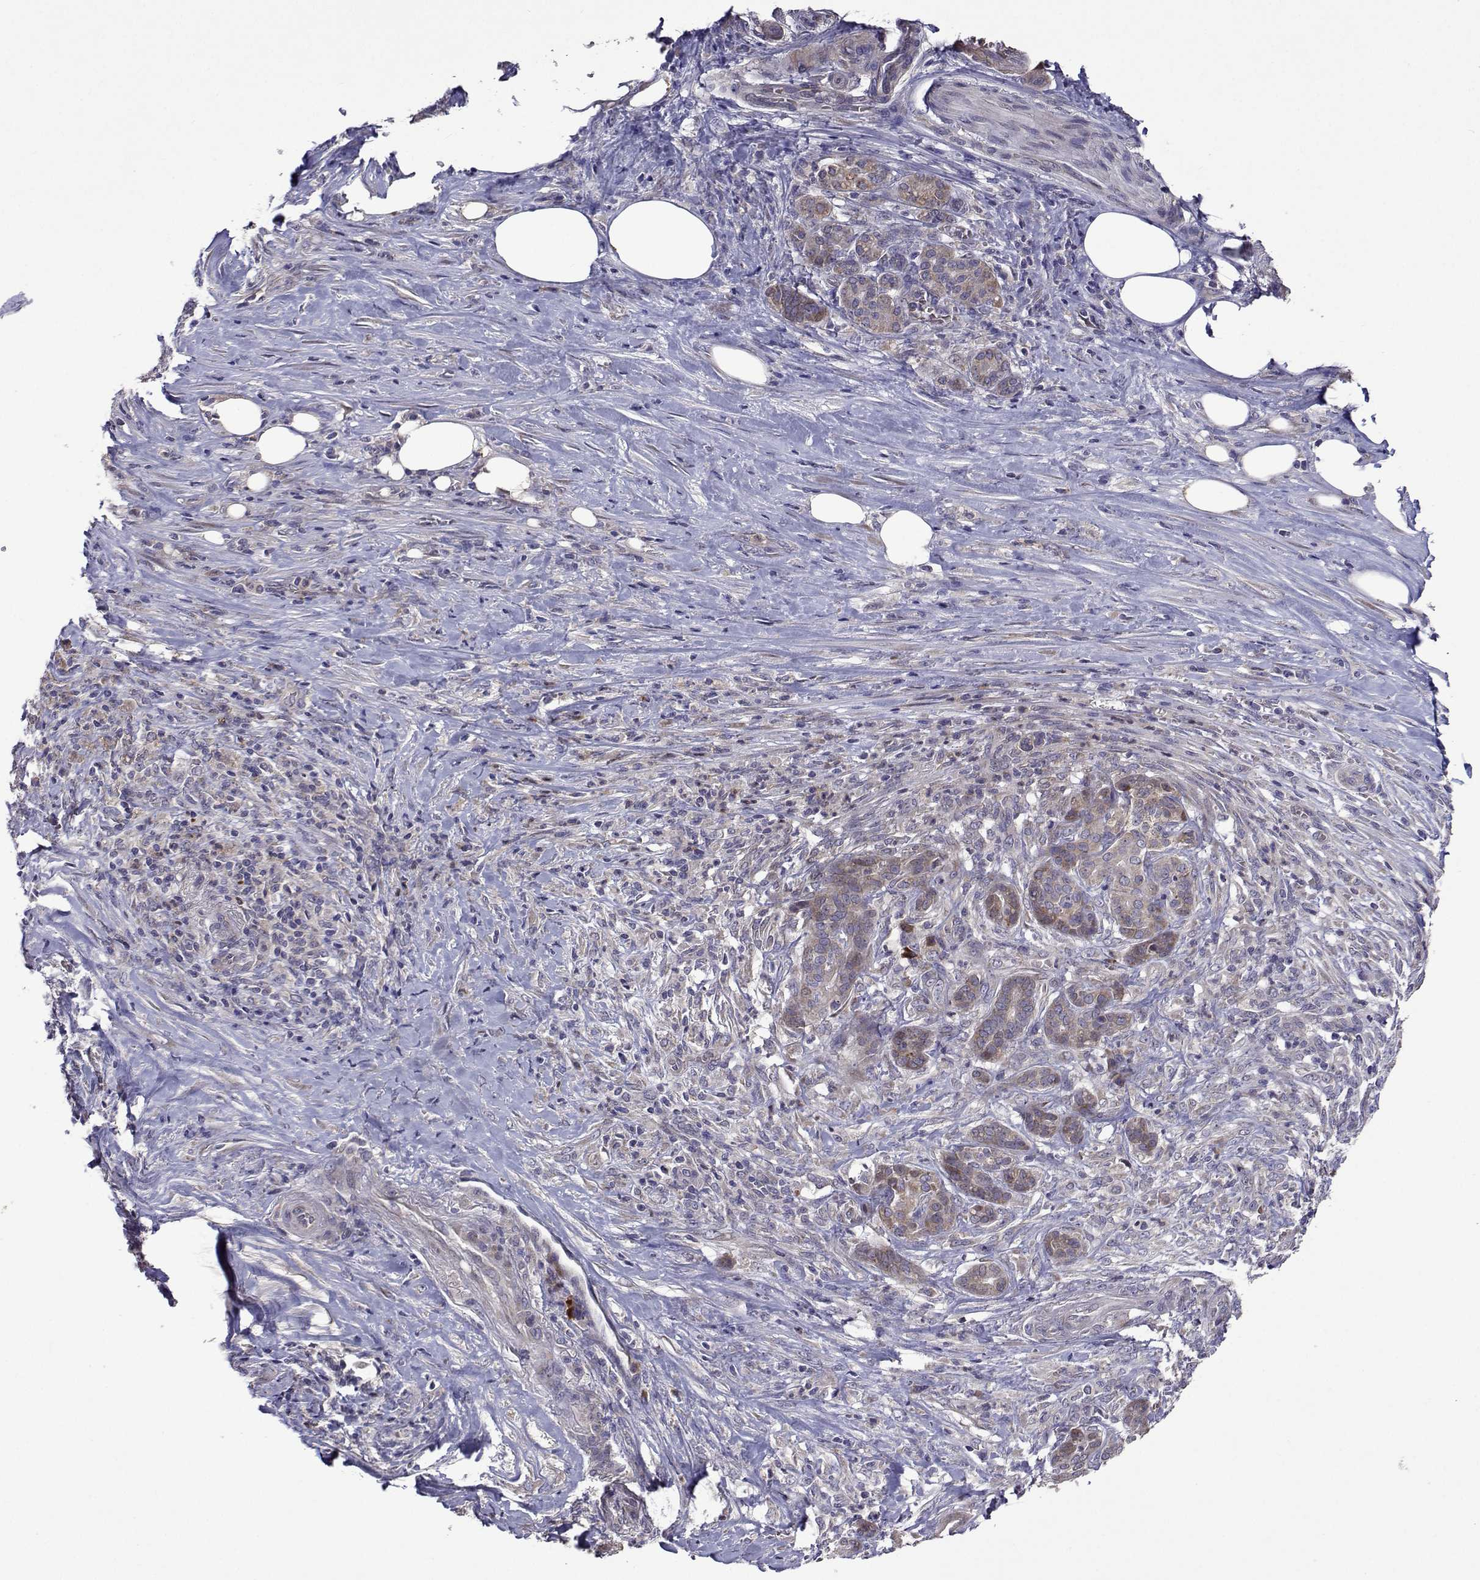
{"staining": {"intensity": "weak", "quantity": "25%-75%", "location": "cytoplasmic/membranous"}, "tissue": "pancreatic cancer", "cell_type": "Tumor cells", "image_type": "cancer", "snomed": [{"axis": "morphology", "description": "Normal tissue, NOS"}, {"axis": "morphology", "description": "Inflammation, NOS"}, {"axis": "morphology", "description": "Adenocarcinoma, NOS"}, {"axis": "topography", "description": "Pancreas"}], "caption": "The histopathology image reveals a brown stain indicating the presence of a protein in the cytoplasmic/membranous of tumor cells in pancreatic cancer (adenocarcinoma). (DAB = brown stain, brightfield microscopy at high magnification).", "gene": "TARBP2", "patient": {"sex": "male", "age": 57}}